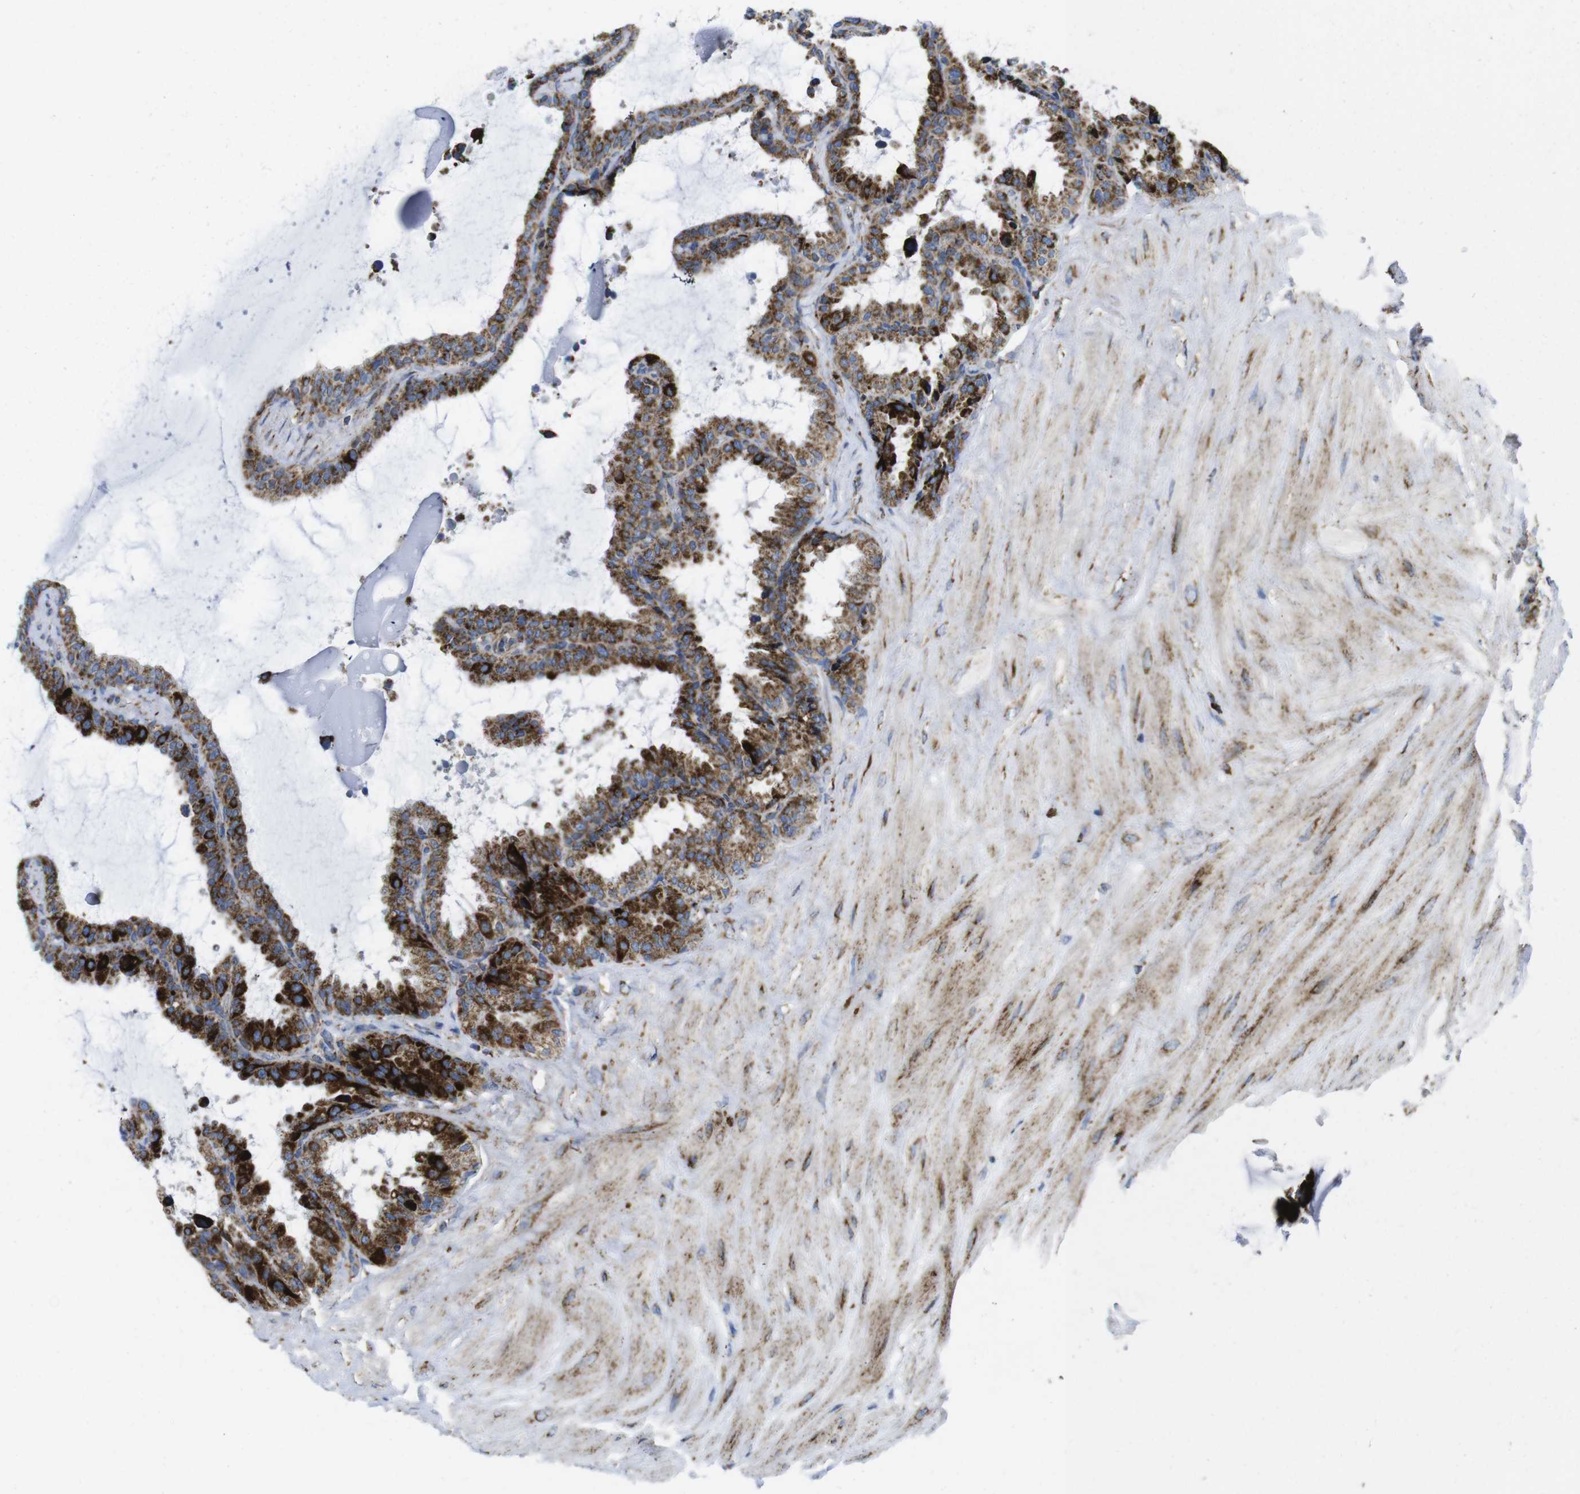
{"staining": {"intensity": "strong", "quantity": ">75%", "location": "cytoplasmic/membranous"}, "tissue": "seminal vesicle", "cell_type": "Glandular cells", "image_type": "normal", "snomed": [{"axis": "morphology", "description": "Normal tissue, NOS"}, {"axis": "topography", "description": "Seminal veicle"}], "caption": "IHC staining of normal seminal vesicle, which displays high levels of strong cytoplasmic/membranous staining in about >75% of glandular cells indicating strong cytoplasmic/membranous protein expression. The staining was performed using DAB (brown) for protein detection and nuclei were counterstained in hematoxylin (blue).", "gene": "TMEM192", "patient": {"sex": "male", "age": 46}}